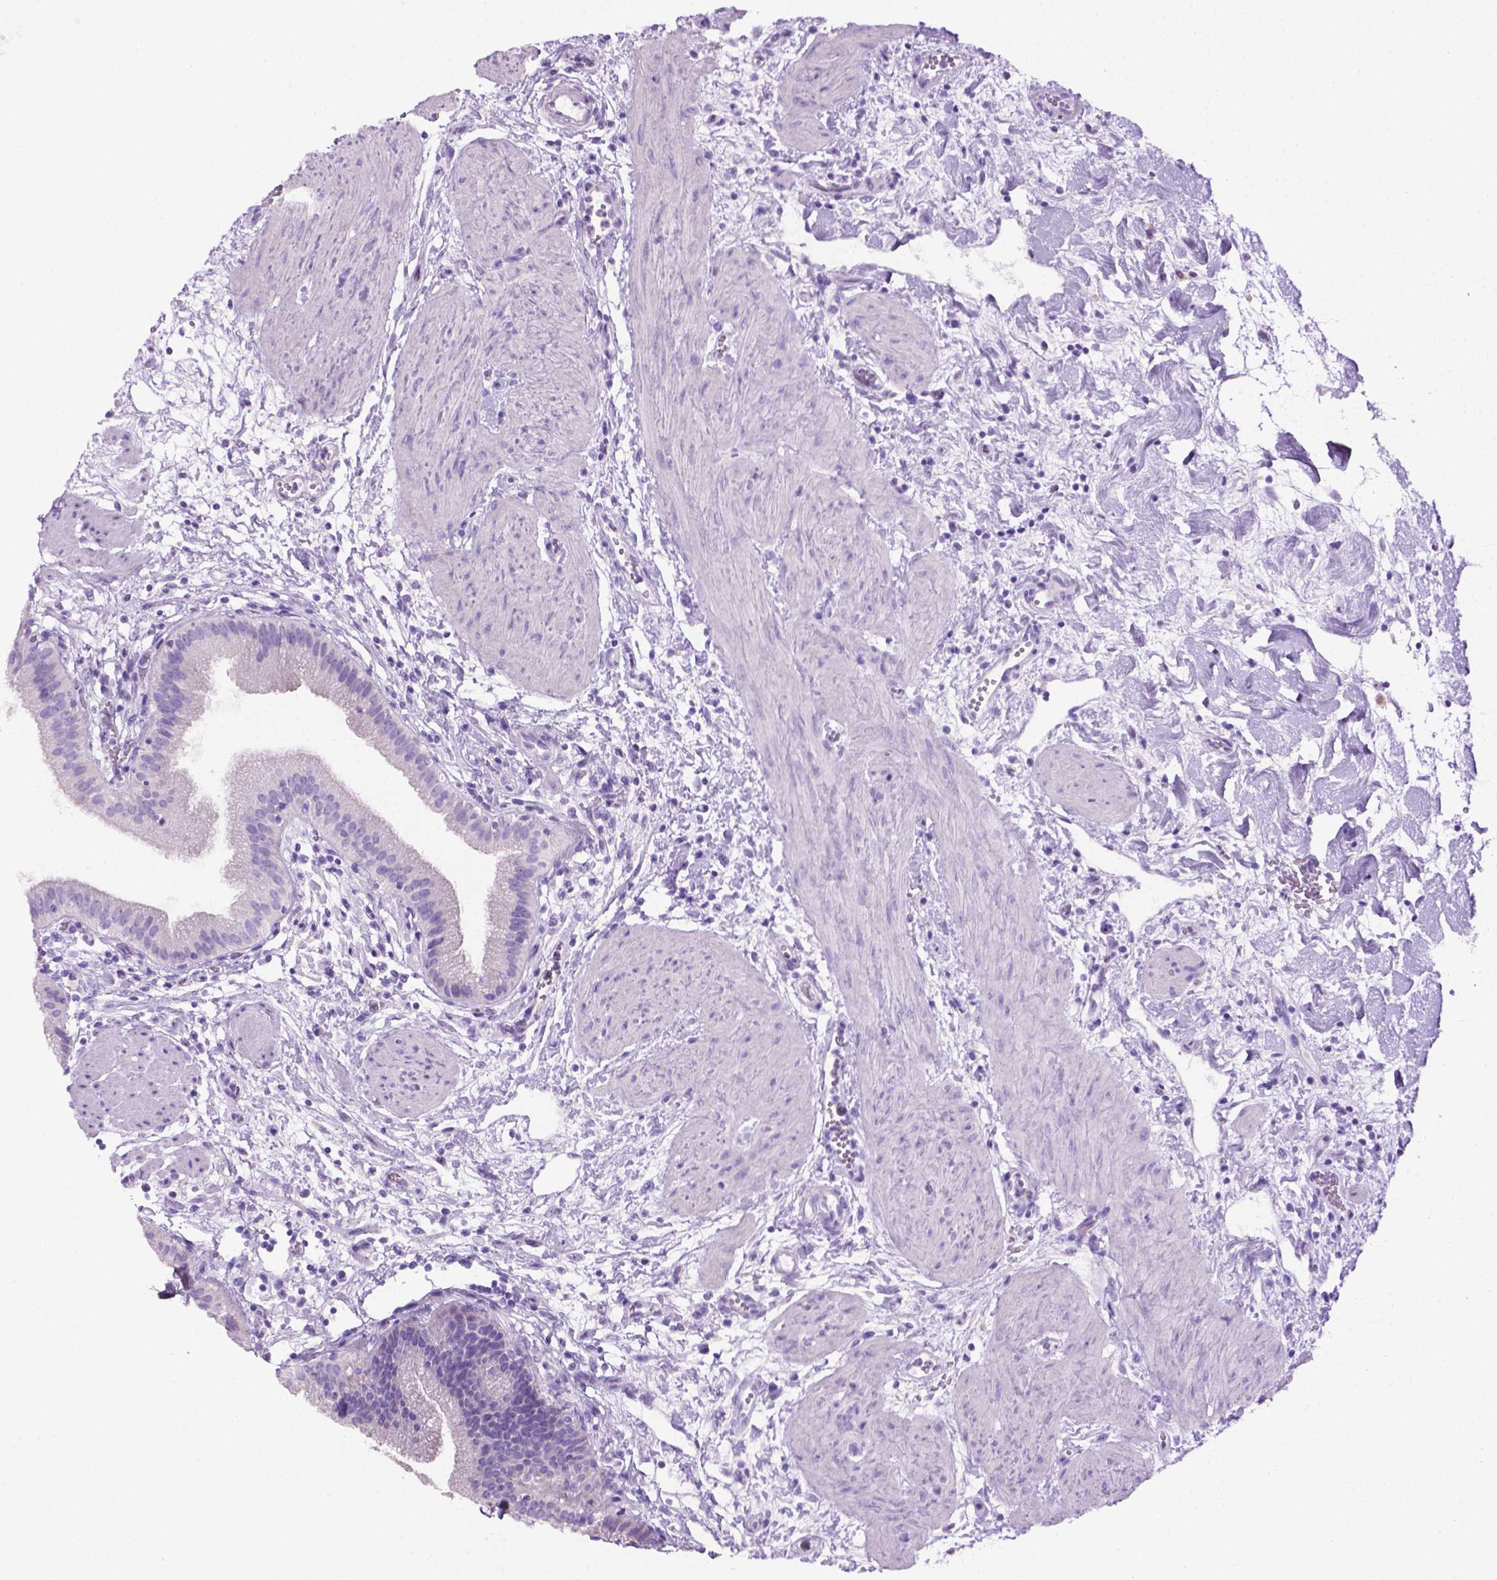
{"staining": {"intensity": "negative", "quantity": "none", "location": "none"}, "tissue": "gallbladder", "cell_type": "Glandular cells", "image_type": "normal", "snomed": [{"axis": "morphology", "description": "Normal tissue, NOS"}, {"axis": "topography", "description": "Gallbladder"}], "caption": "This is an immunohistochemistry (IHC) photomicrograph of benign gallbladder. There is no positivity in glandular cells.", "gene": "LELP1", "patient": {"sex": "female", "age": 65}}